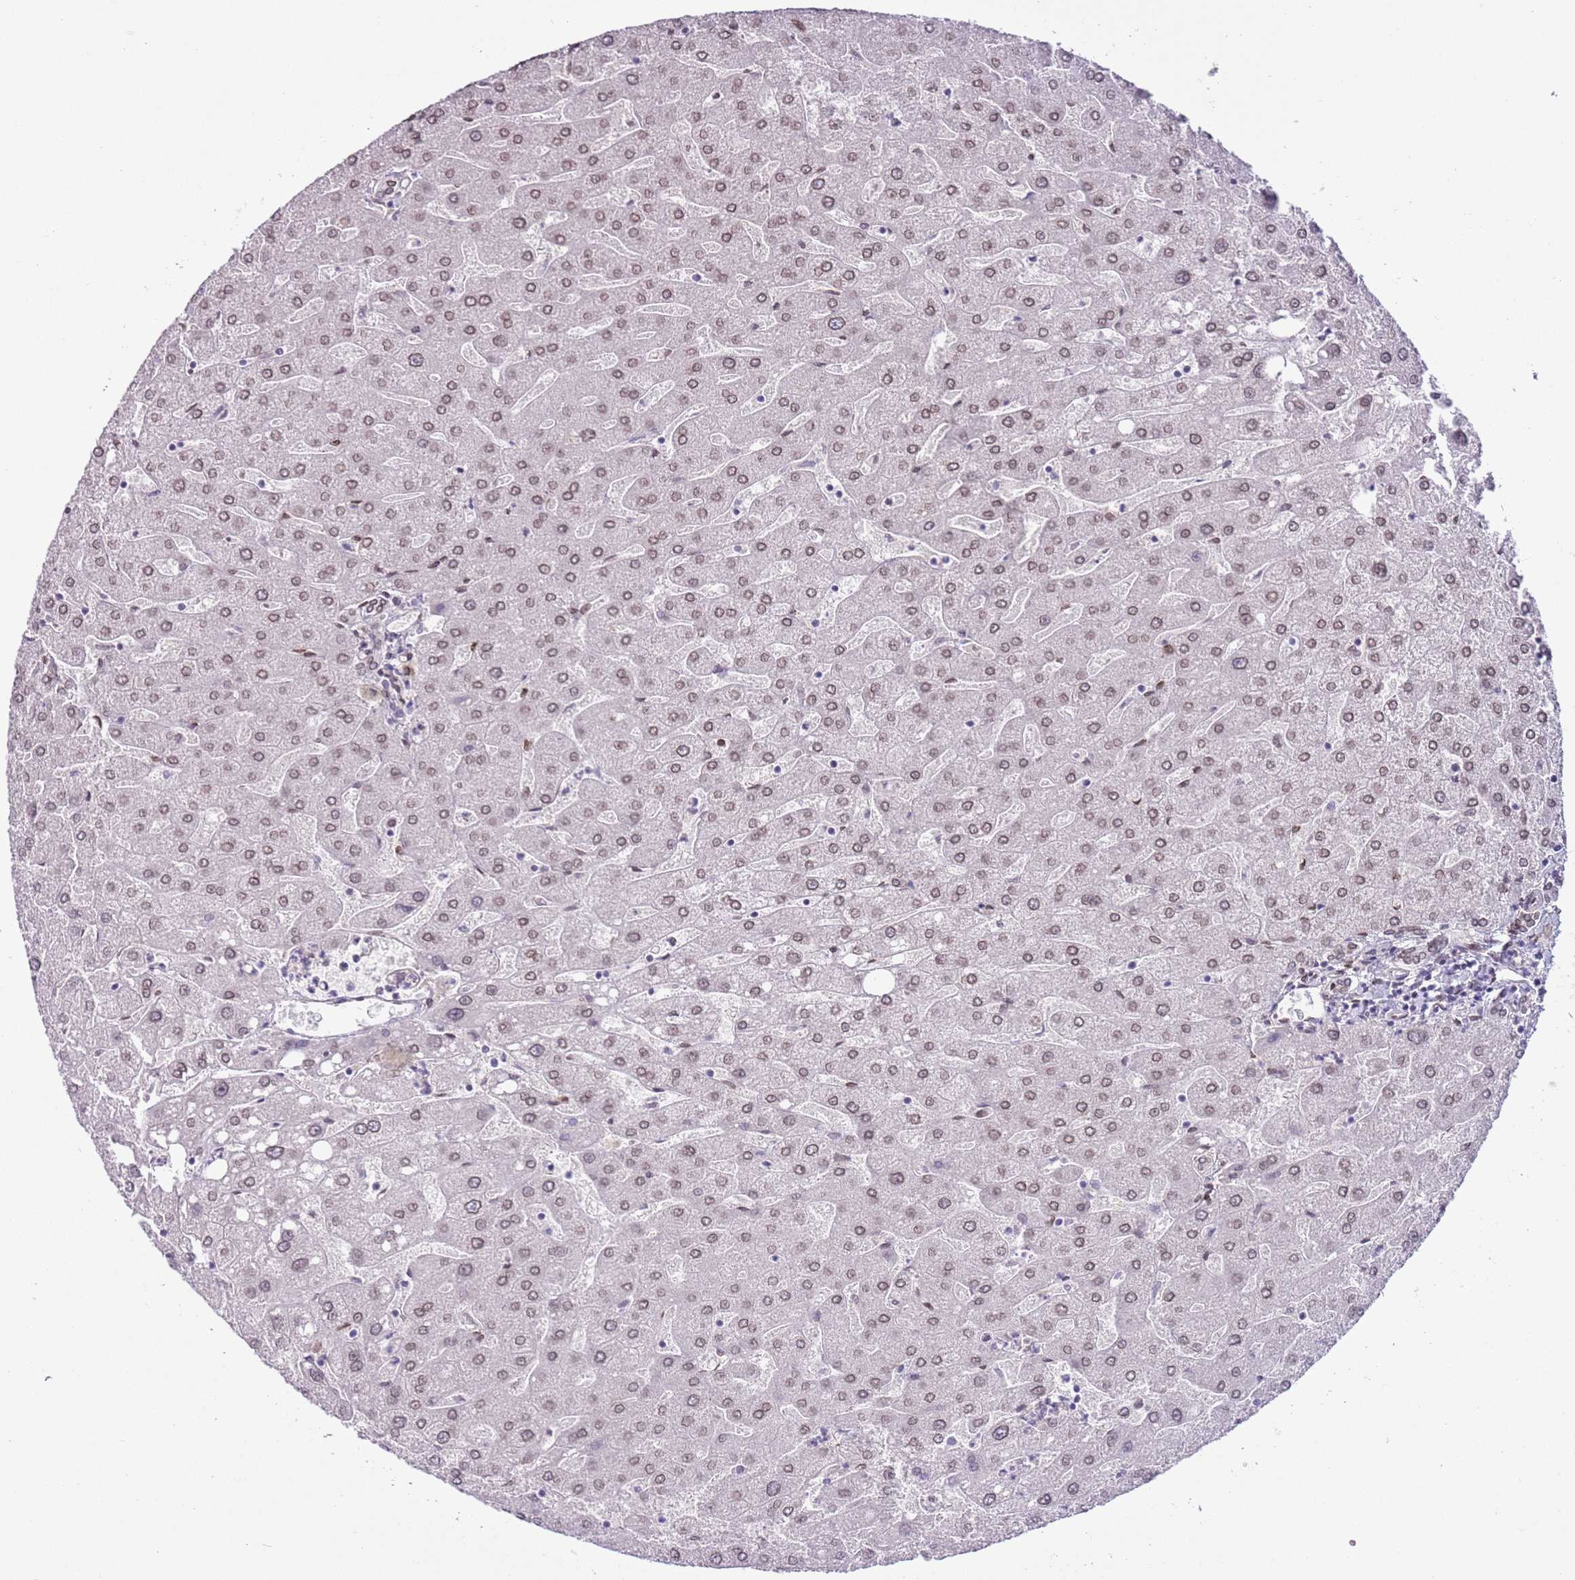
{"staining": {"intensity": "weak", "quantity": "25%-75%", "location": "cytoplasmic/membranous,nuclear"}, "tissue": "liver", "cell_type": "Cholangiocytes", "image_type": "normal", "snomed": [{"axis": "morphology", "description": "Normal tissue, NOS"}, {"axis": "topography", "description": "Liver"}], "caption": "High-magnification brightfield microscopy of normal liver stained with DAB (3,3'-diaminobenzidine) (brown) and counterstained with hematoxylin (blue). cholangiocytes exhibit weak cytoplasmic/membranous,nuclear expression is seen in approximately25%-75% of cells.", "gene": "ZGLP1", "patient": {"sex": "male", "age": 67}}